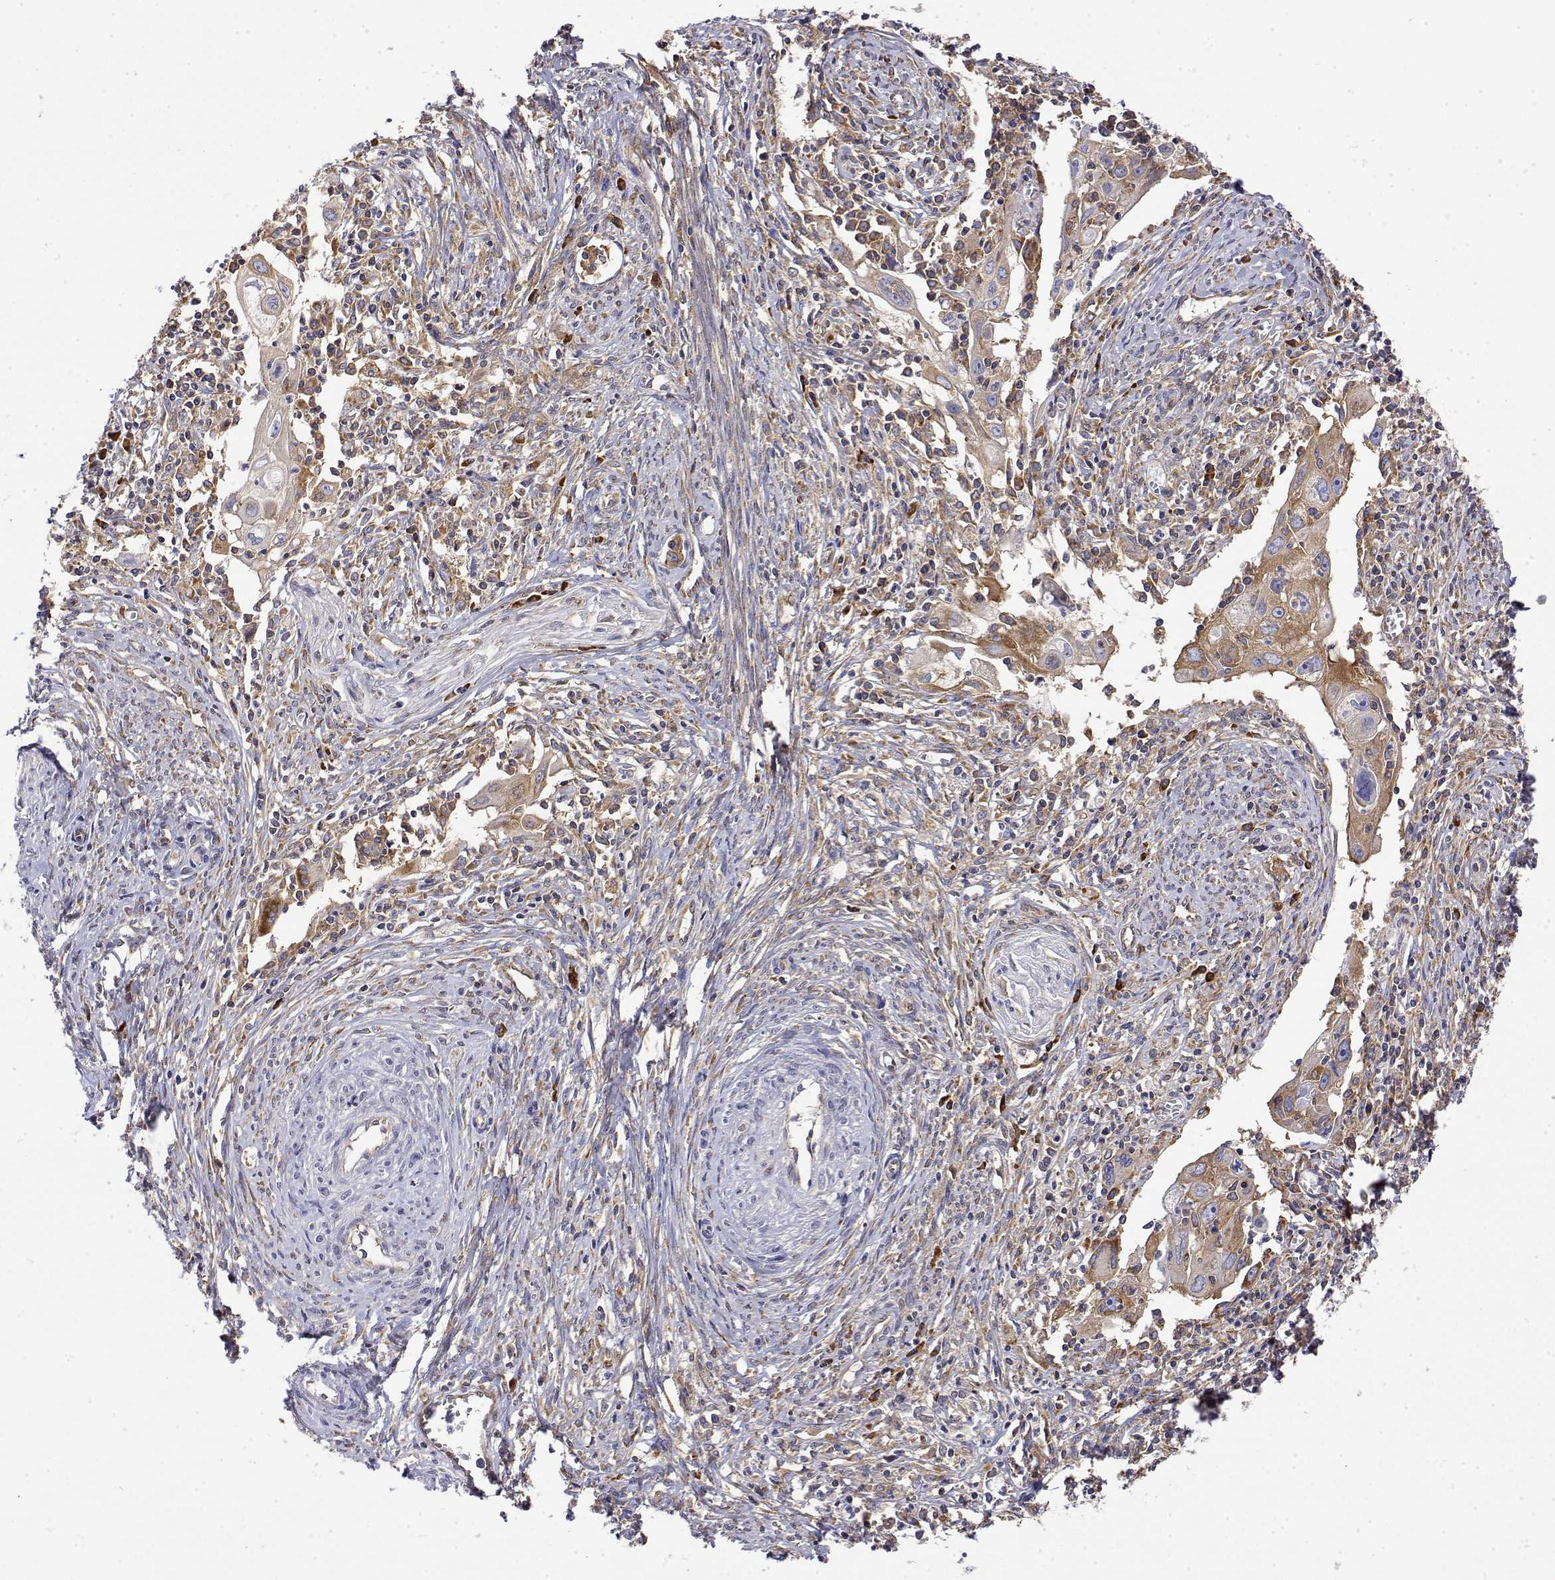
{"staining": {"intensity": "weak", "quantity": "25%-75%", "location": "cytoplasmic/membranous"}, "tissue": "cervical cancer", "cell_type": "Tumor cells", "image_type": "cancer", "snomed": [{"axis": "morphology", "description": "Squamous cell carcinoma, NOS"}, {"axis": "topography", "description": "Cervix"}], "caption": "Immunohistochemical staining of human cervical cancer demonstrates low levels of weak cytoplasmic/membranous positivity in about 25%-75% of tumor cells.", "gene": "EEF1G", "patient": {"sex": "female", "age": 30}}